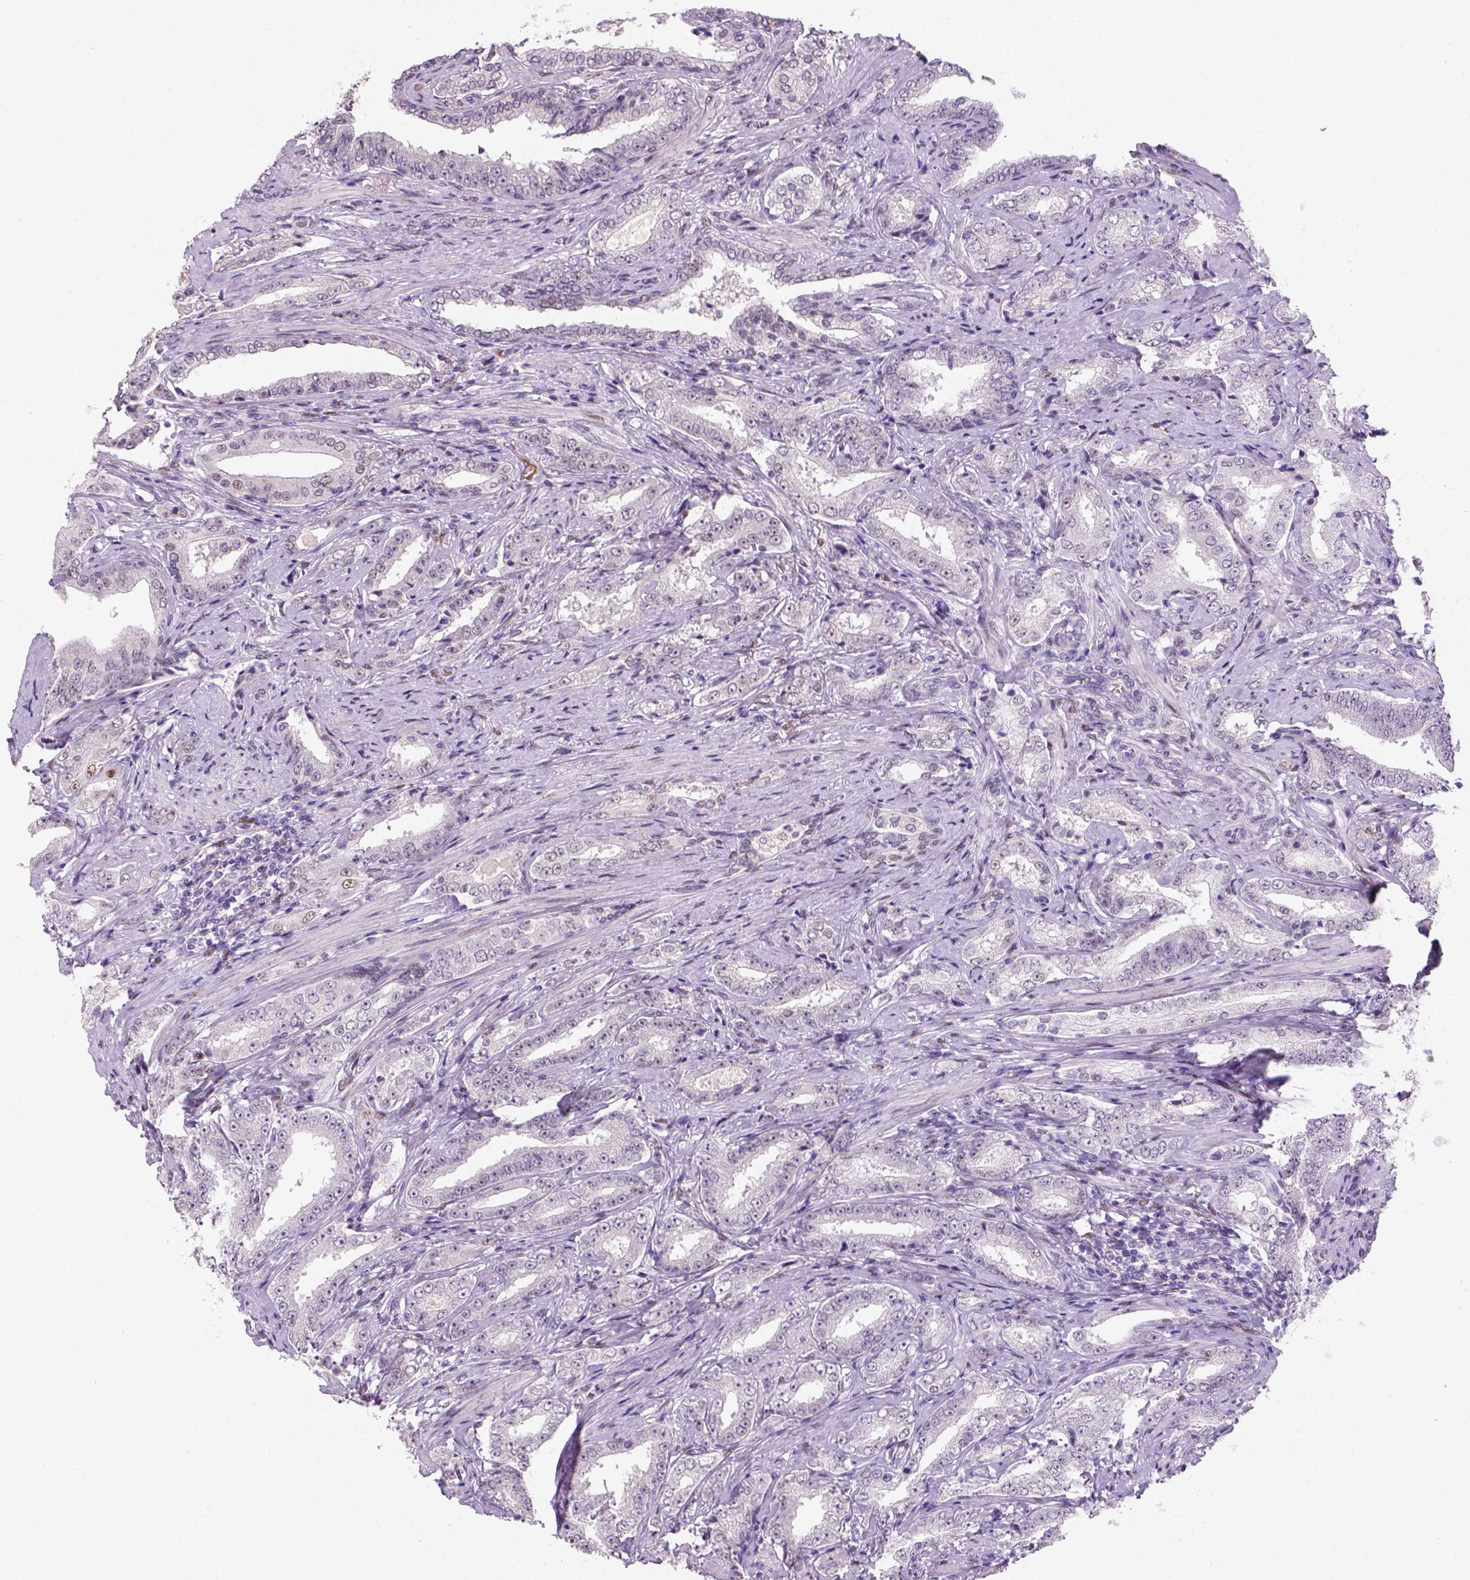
{"staining": {"intensity": "negative", "quantity": "none", "location": "none"}, "tissue": "prostate cancer", "cell_type": "Tumor cells", "image_type": "cancer", "snomed": [{"axis": "morphology", "description": "Adenocarcinoma, Low grade"}, {"axis": "topography", "description": "Prostate and seminal vesicle, NOS"}], "caption": "High magnification brightfield microscopy of low-grade adenocarcinoma (prostate) stained with DAB (brown) and counterstained with hematoxylin (blue): tumor cells show no significant positivity.", "gene": "ZMAT4", "patient": {"sex": "male", "age": 61}}